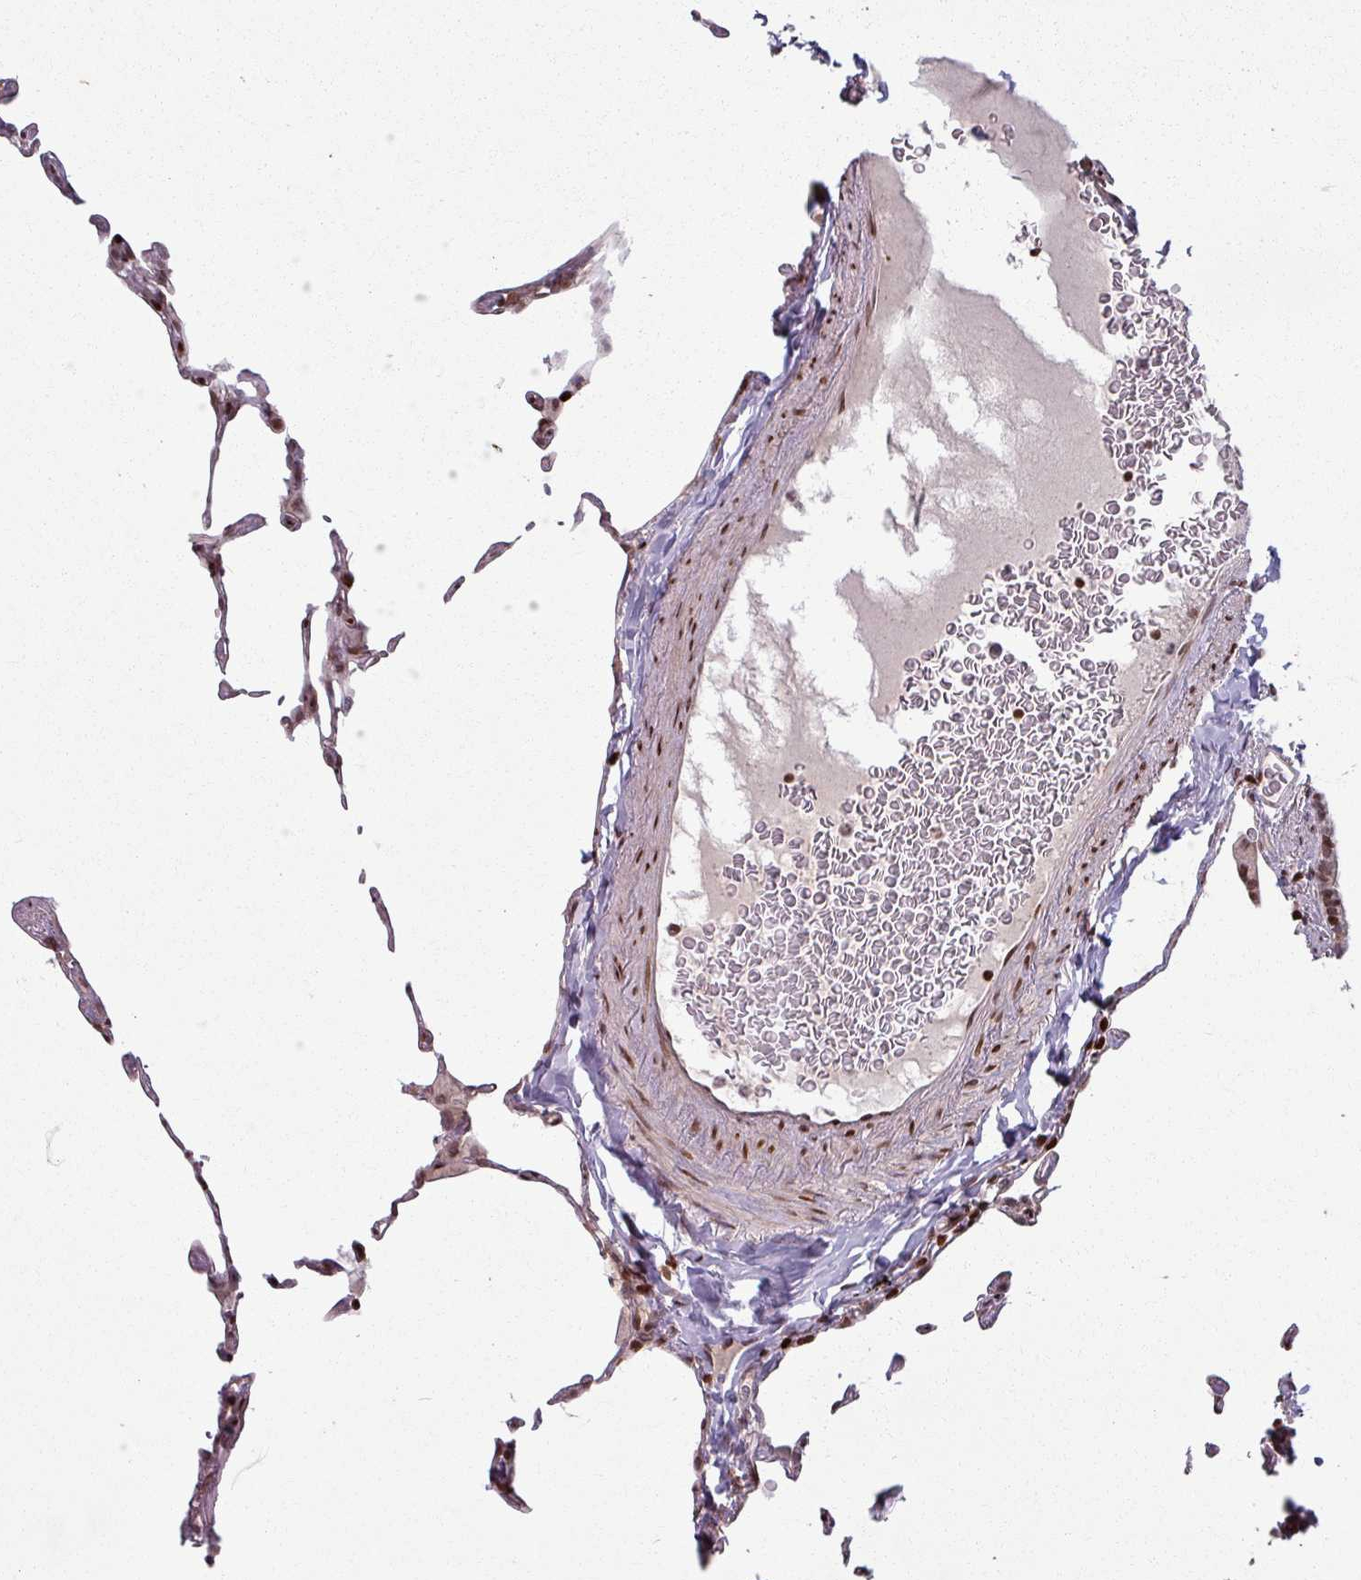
{"staining": {"intensity": "moderate", "quantity": "25%-75%", "location": "nuclear"}, "tissue": "lung", "cell_type": "Alveolar cells", "image_type": "normal", "snomed": [{"axis": "morphology", "description": "Normal tissue, NOS"}, {"axis": "topography", "description": "Lung"}], "caption": "This histopathology image shows immunohistochemistry (IHC) staining of unremarkable human lung, with medium moderate nuclear expression in approximately 25%-75% of alveolar cells.", "gene": "NCOR1", "patient": {"sex": "female", "age": 57}}